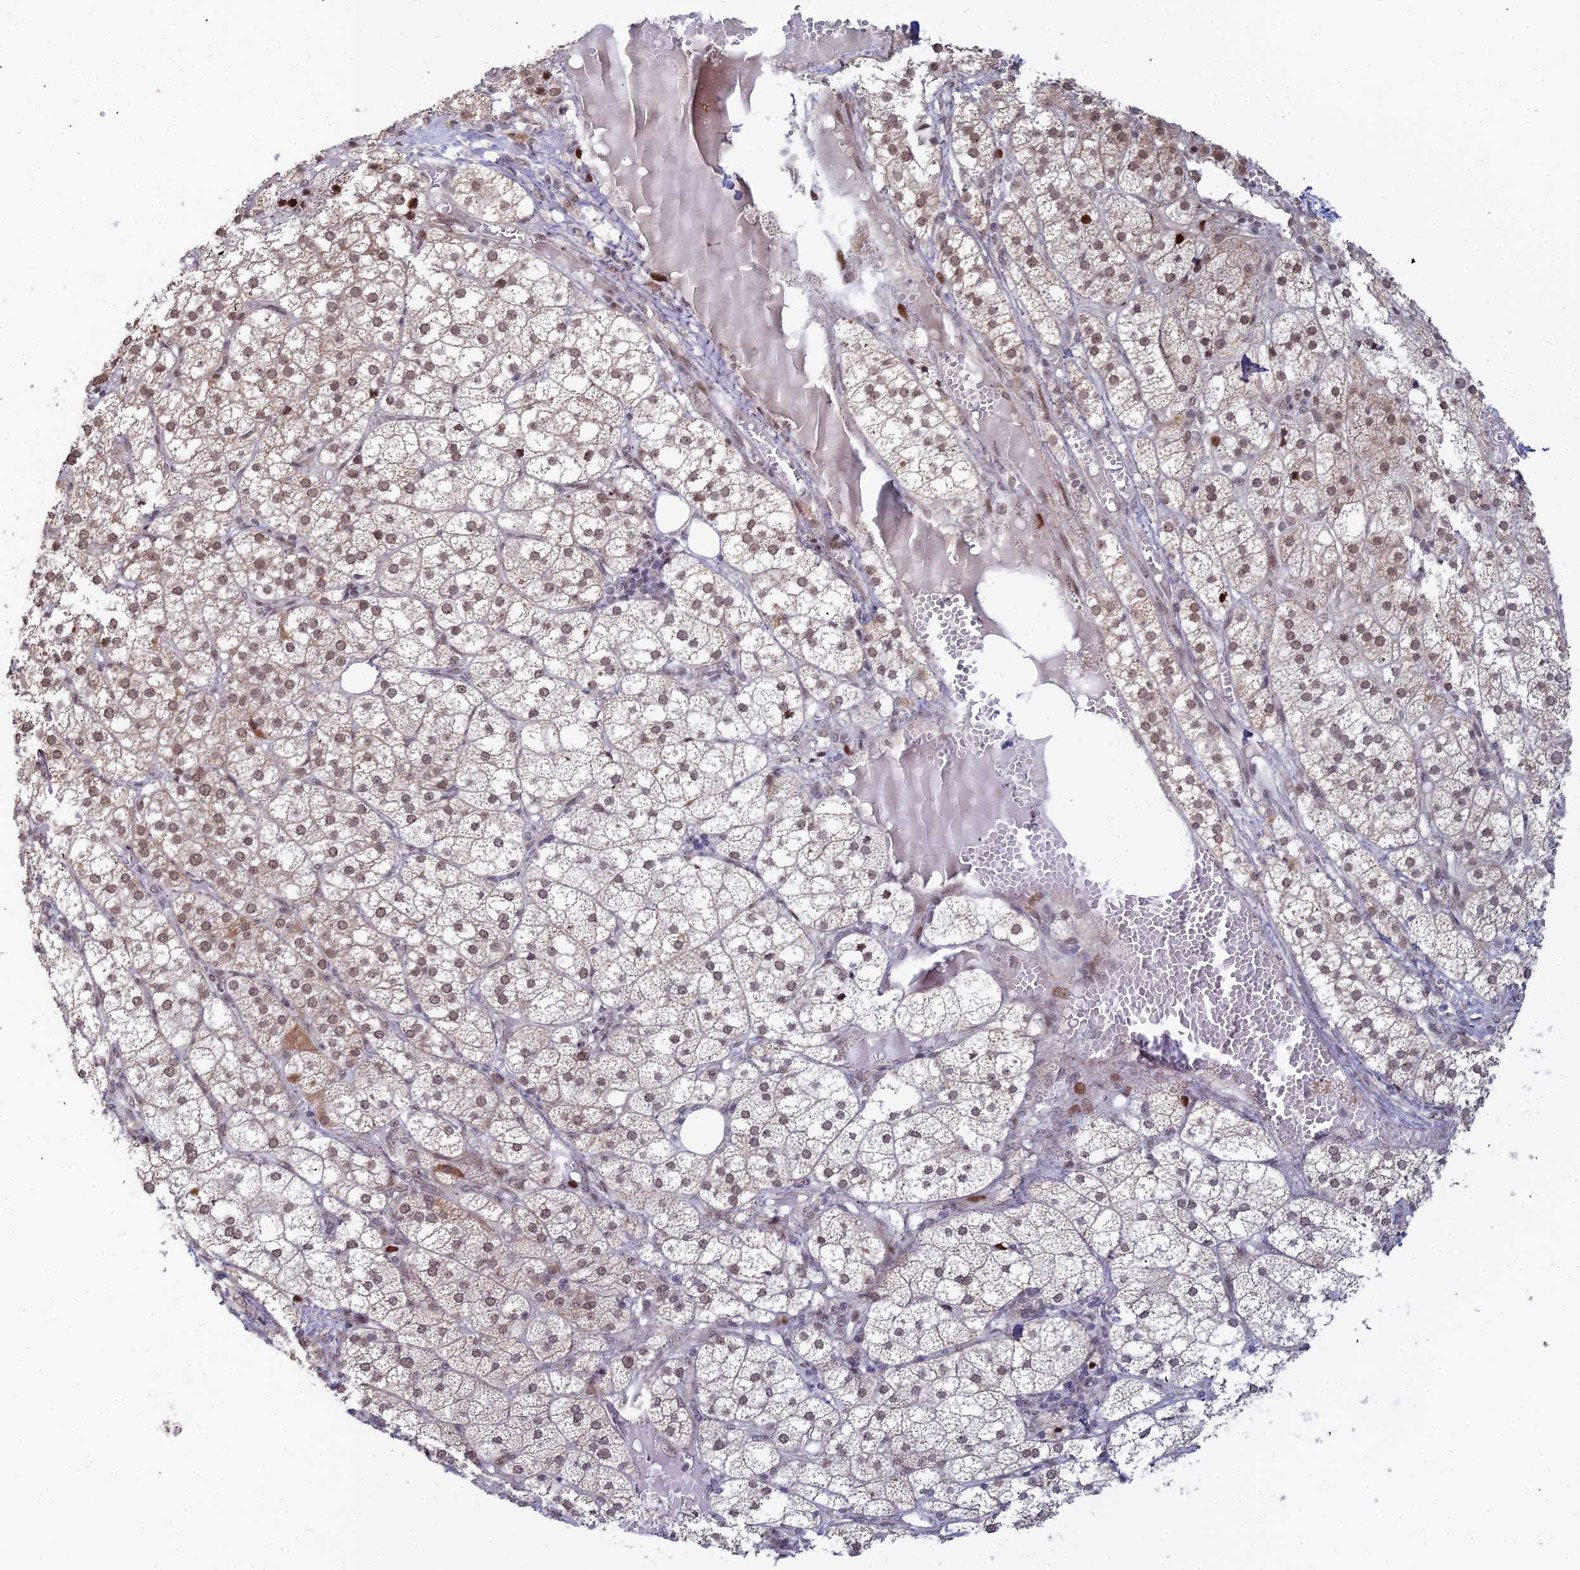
{"staining": {"intensity": "moderate", "quantity": ">75%", "location": "cytoplasmic/membranous,nuclear"}, "tissue": "adrenal gland", "cell_type": "Glandular cells", "image_type": "normal", "snomed": [{"axis": "morphology", "description": "Normal tissue, NOS"}, {"axis": "topography", "description": "Adrenal gland"}], "caption": "Immunohistochemical staining of unremarkable human adrenal gland exhibits medium levels of moderate cytoplasmic/membranous,nuclear staining in approximately >75% of glandular cells.", "gene": "ABCA2", "patient": {"sex": "female", "age": 61}}